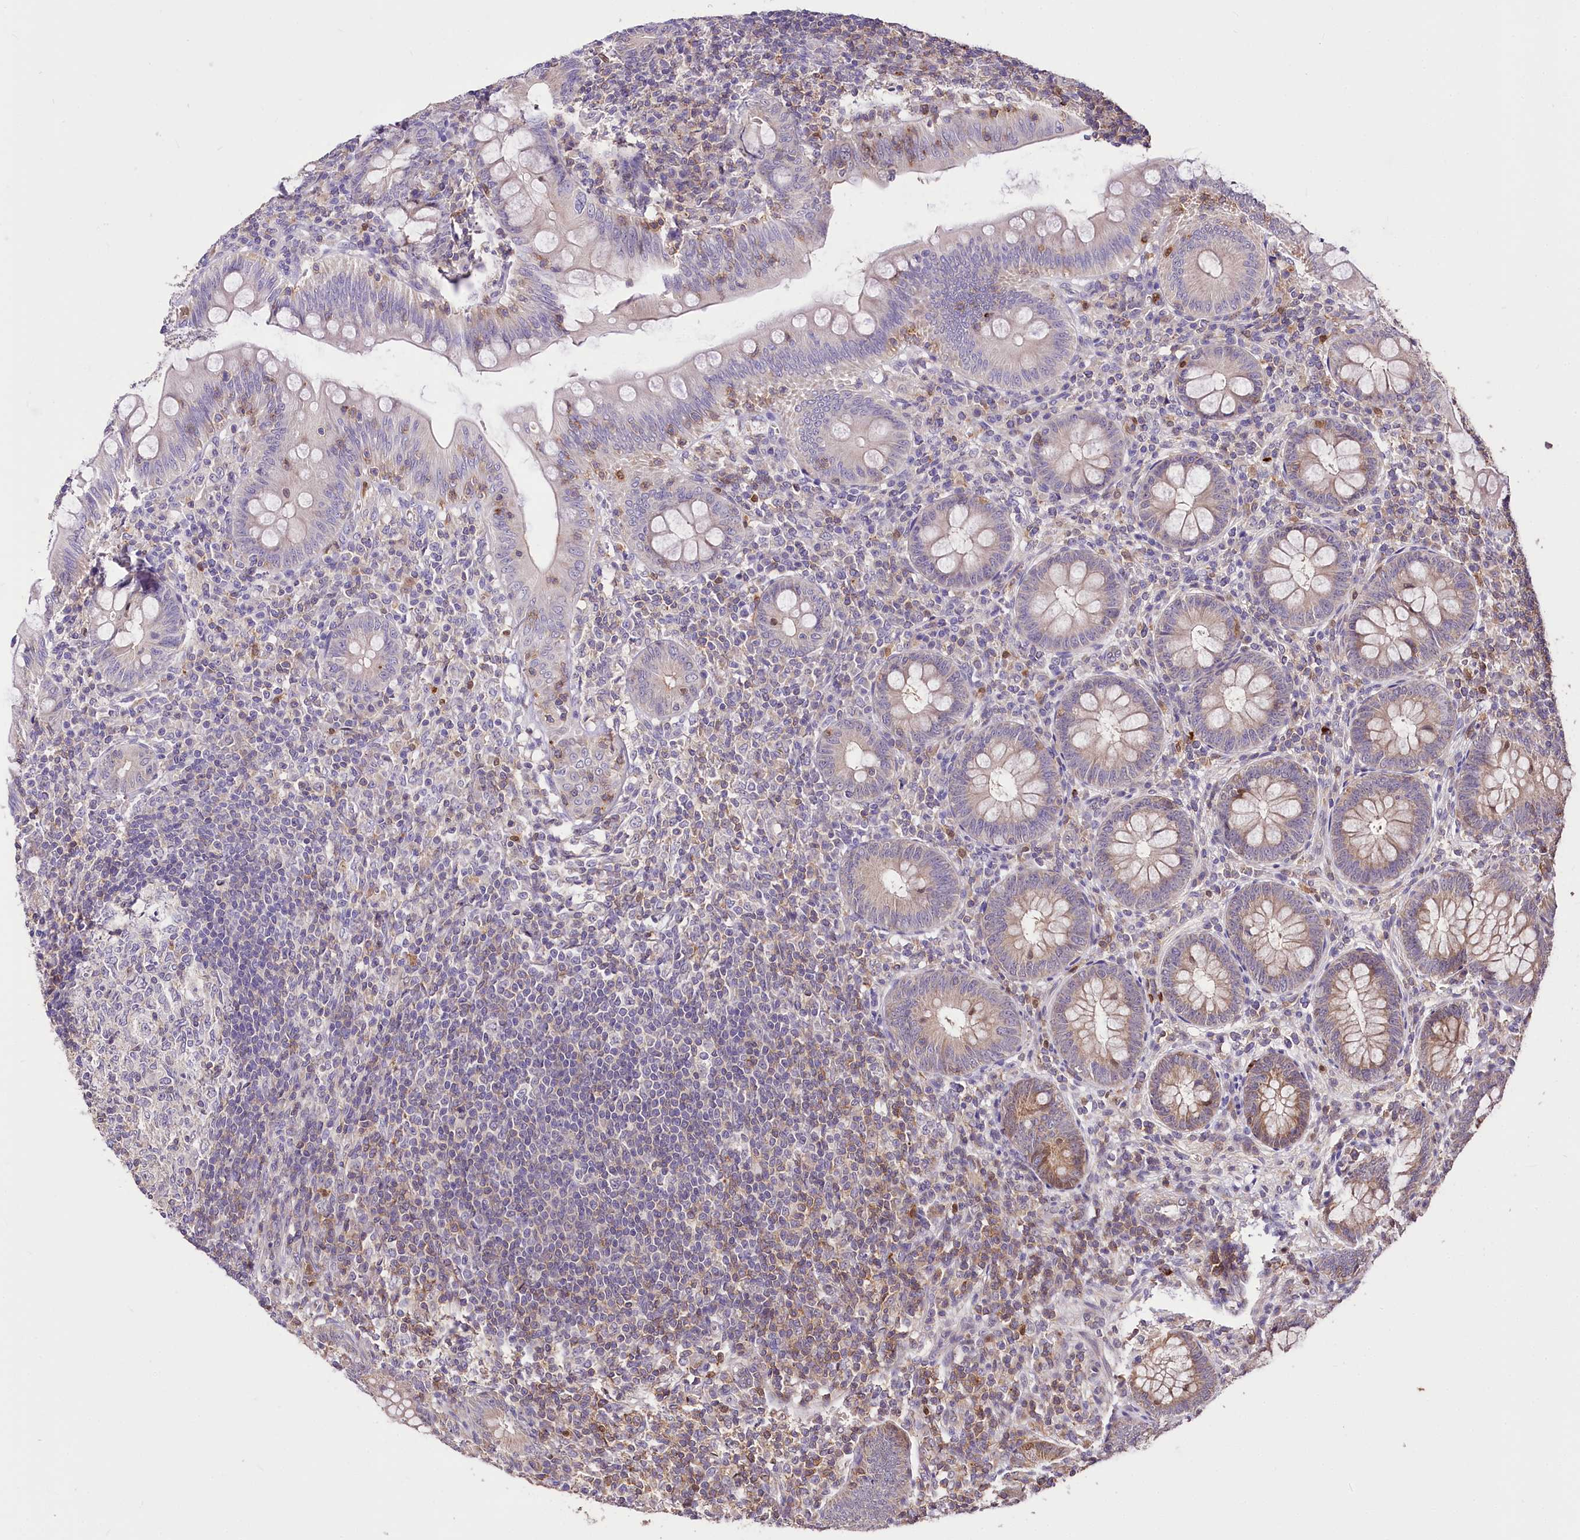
{"staining": {"intensity": "weak", "quantity": "25%-75%", "location": "cytoplasmic/membranous"}, "tissue": "appendix", "cell_type": "Glandular cells", "image_type": "normal", "snomed": [{"axis": "morphology", "description": "Normal tissue, NOS"}, {"axis": "topography", "description": "Appendix"}], "caption": "The histopathology image reveals immunohistochemical staining of unremarkable appendix. There is weak cytoplasmic/membranous staining is seen in approximately 25%-75% of glandular cells.", "gene": "SERGEF", "patient": {"sex": "male", "age": 14}}